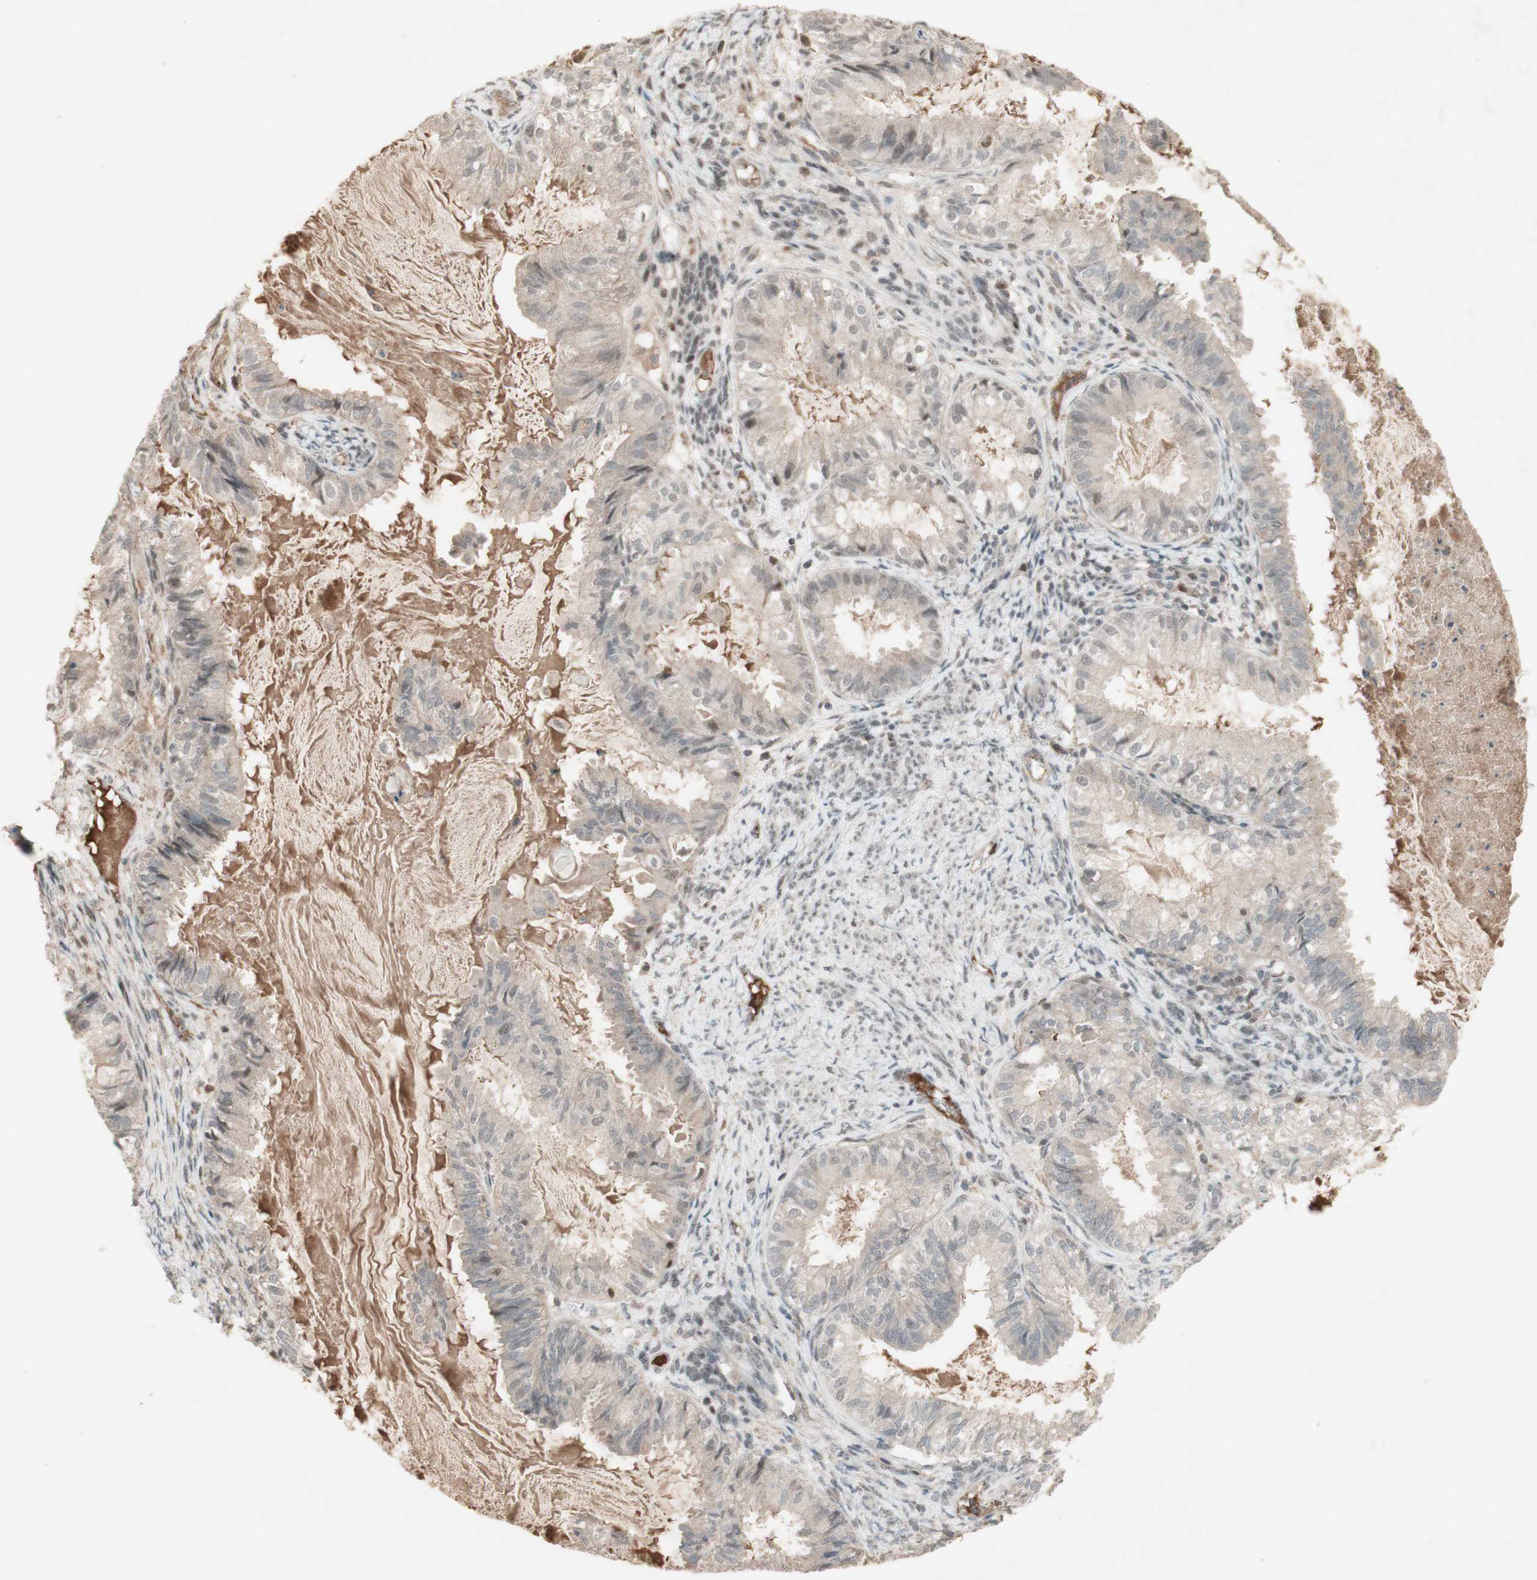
{"staining": {"intensity": "moderate", "quantity": "<25%", "location": "cytoplasmic/membranous,nuclear"}, "tissue": "cervical cancer", "cell_type": "Tumor cells", "image_type": "cancer", "snomed": [{"axis": "morphology", "description": "Normal tissue, NOS"}, {"axis": "morphology", "description": "Adenocarcinoma, NOS"}, {"axis": "topography", "description": "Cervix"}, {"axis": "topography", "description": "Endometrium"}], "caption": "Protein analysis of adenocarcinoma (cervical) tissue reveals moderate cytoplasmic/membranous and nuclear expression in approximately <25% of tumor cells.", "gene": "MSH6", "patient": {"sex": "female", "age": 86}}